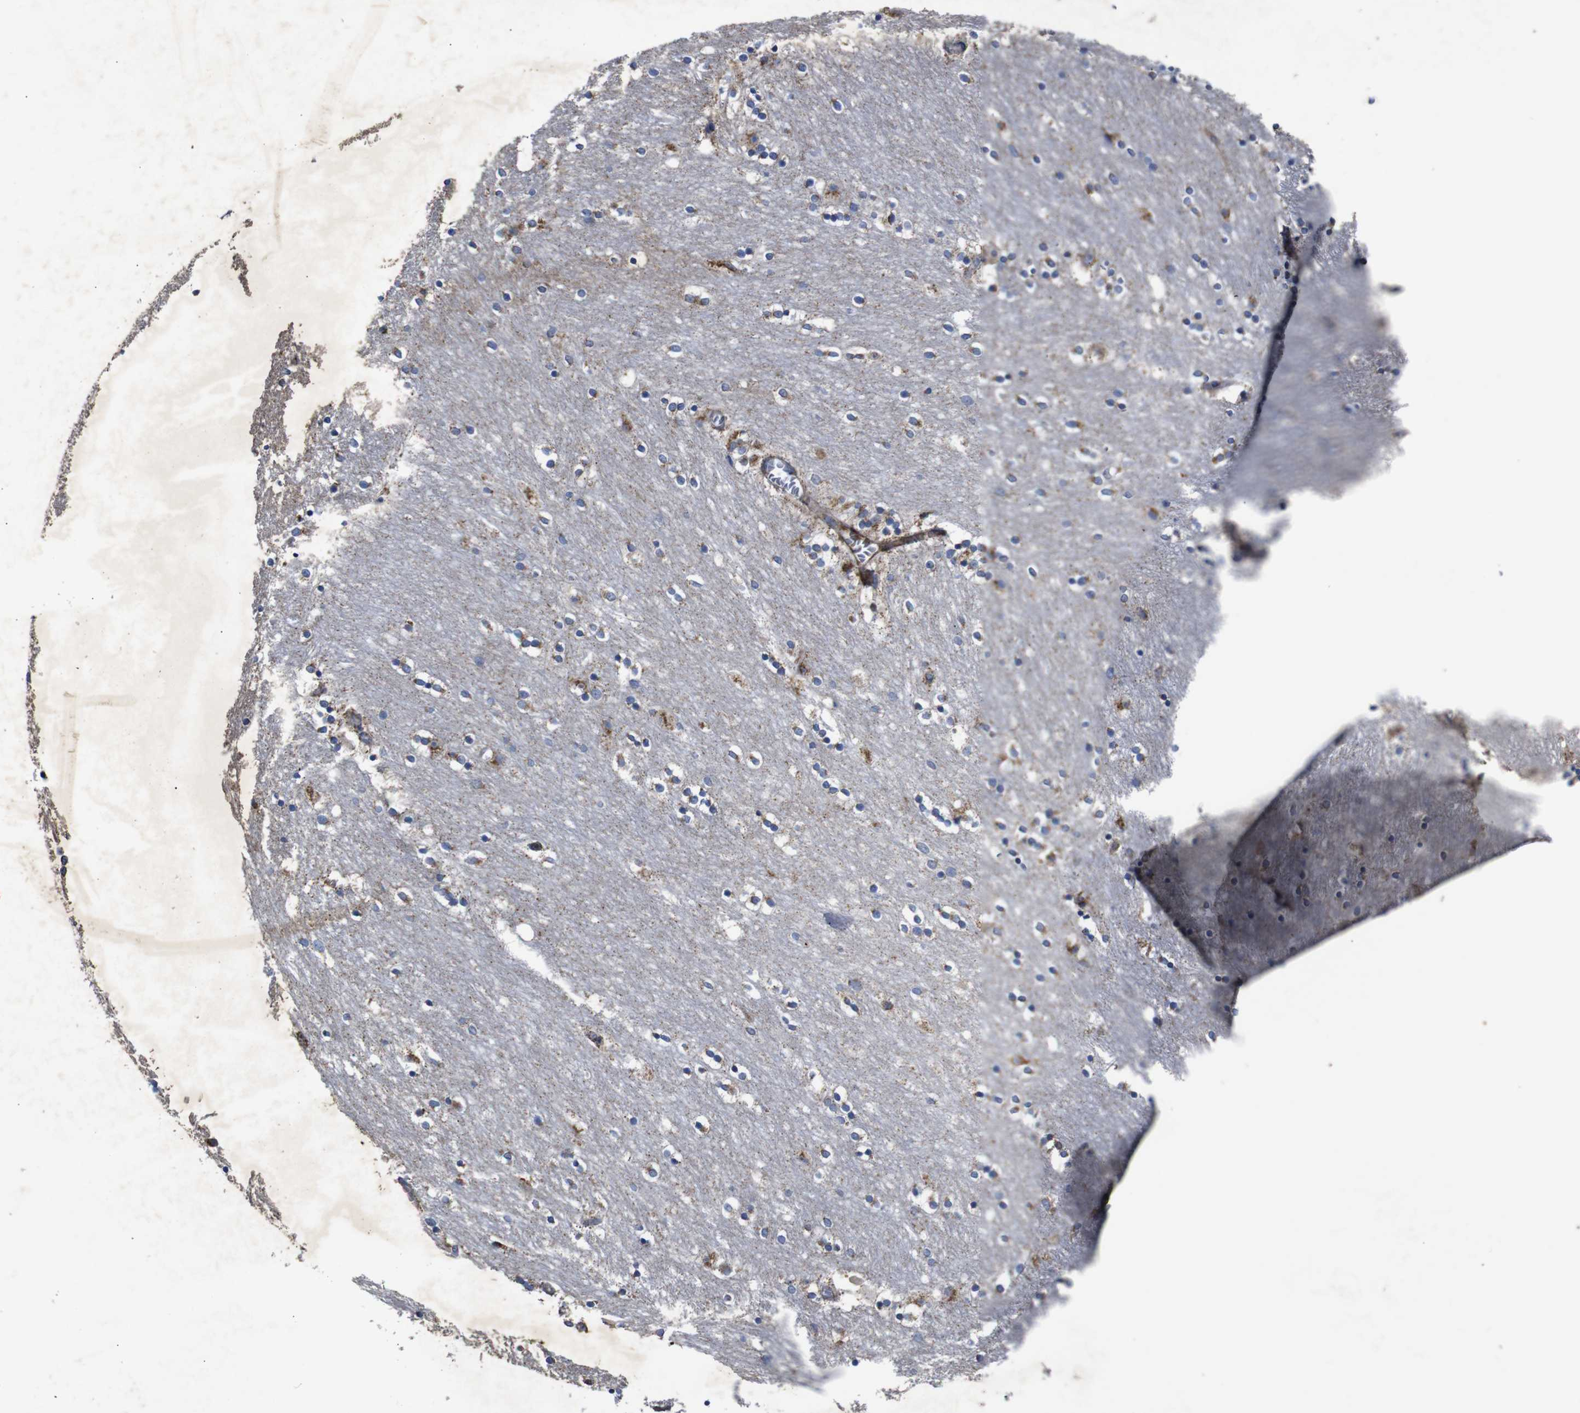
{"staining": {"intensity": "moderate", "quantity": "25%-75%", "location": "cytoplasmic/membranous"}, "tissue": "caudate", "cell_type": "Glial cells", "image_type": "normal", "snomed": [{"axis": "morphology", "description": "Normal tissue, NOS"}, {"axis": "topography", "description": "Lateral ventricle wall"}], "caption": "Glial cells display medium levels of moderate cytoplasmic/membranous expression in approximately 25%-75% of cells in normal caudate.", "gene": "CHST10", "patient": {"sex": "female", "age": 54}}